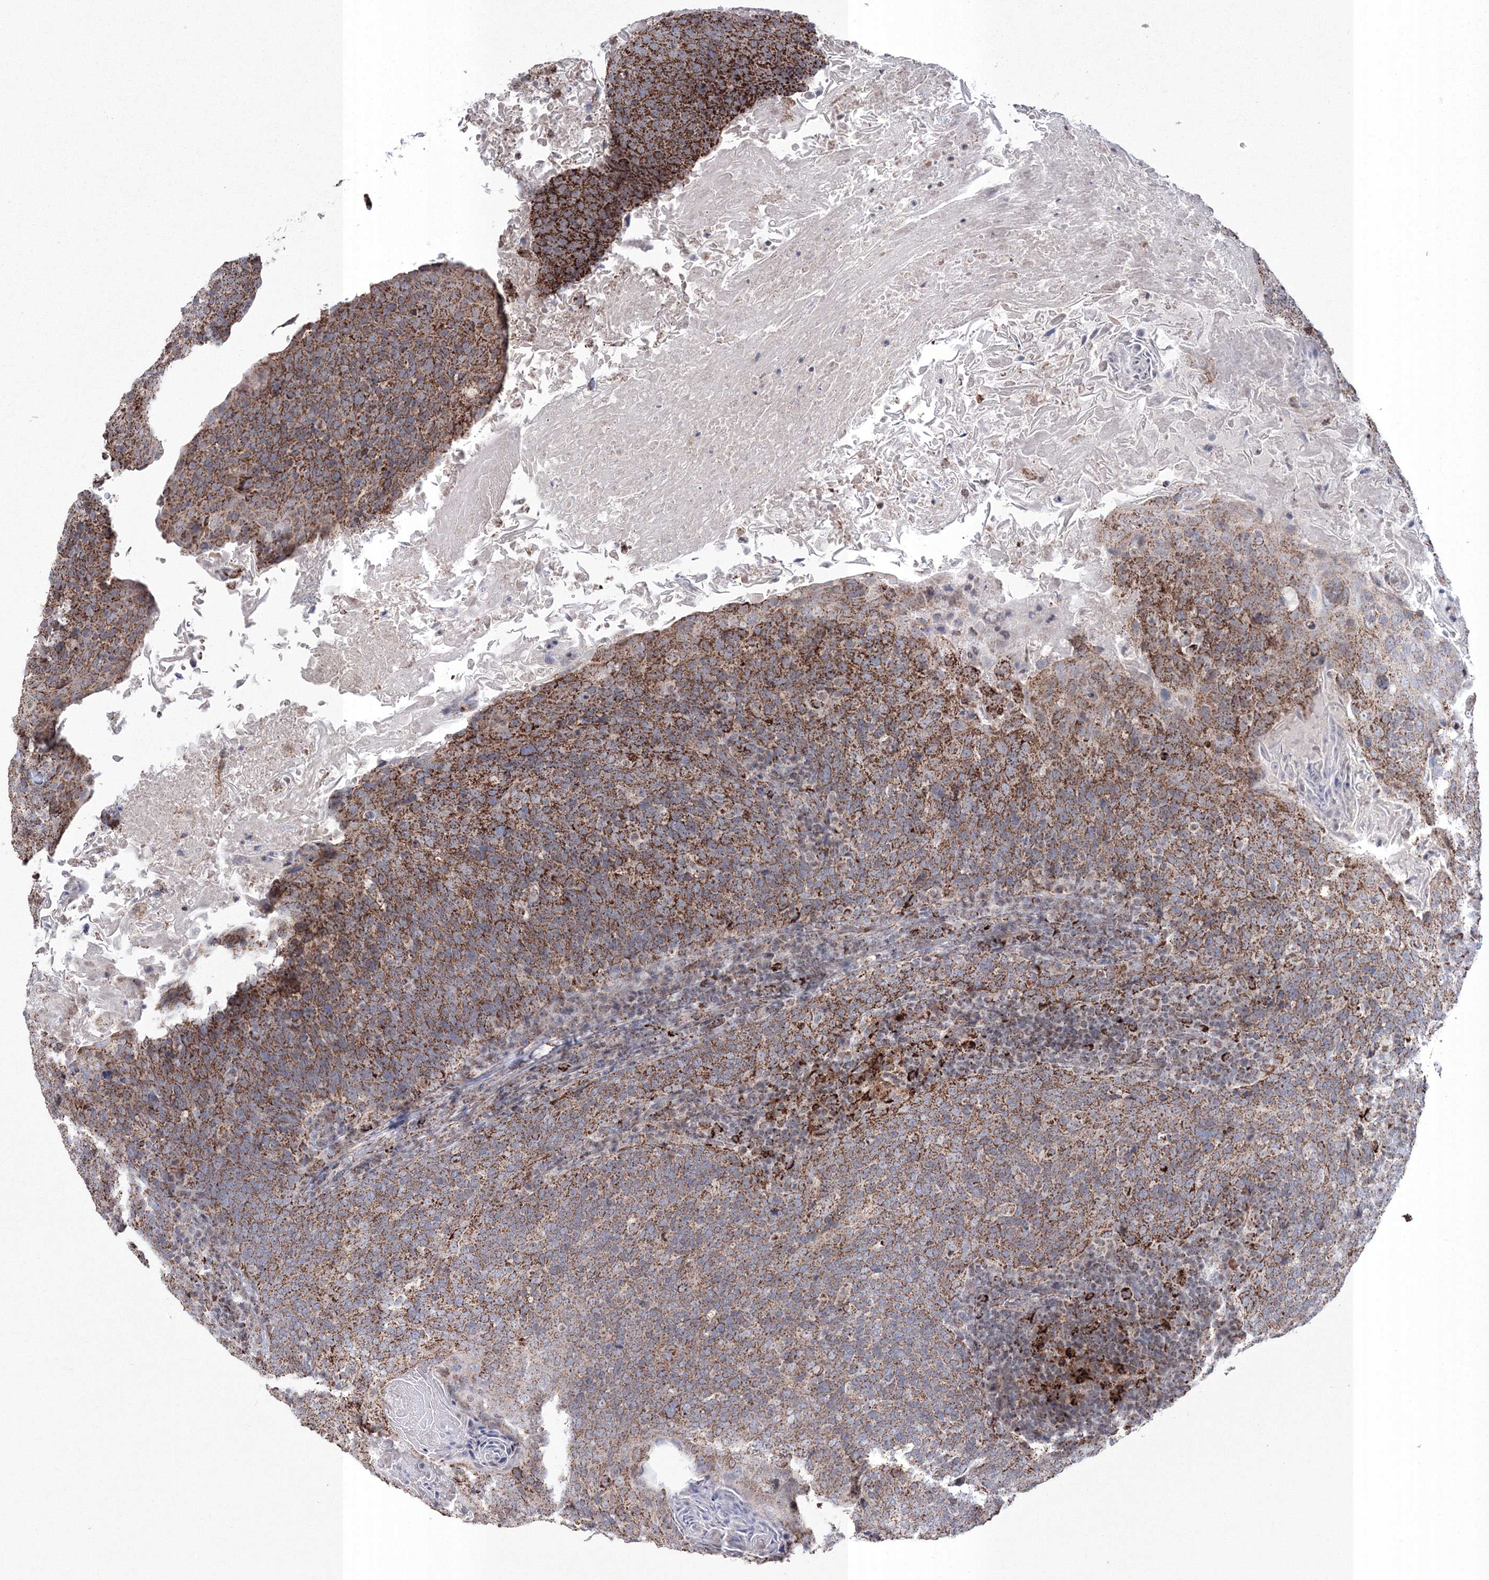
{"staining": {"intensity": "strong", "quantity": ">75%", "location": "cytoplasmic/membranous,nuclear"}, "tissue": "head and neck cancer", "cell_type": "Tumor cells", "image_type": "cancer", "snomed": [{"axis": "morphology", "description": "Squamous cell carcinoma, NOS"}, {"axis": "morphology", "description": "Squamous cell carcinoma, metastatic, NOS"}, {"axis": "topography", "description": "Lymph node"}, {"axis": "topography", "description": "Head-Neck"}], "caption": "High-magnification brightfield microscopy of head and neck cancer (squamous cell carcinoma) stained with DAB (3,3'-diaminobenzidine) (brown) and counterstained with hematoxylin (blue). tumor cells exhibit strong cytoplasmic/membranous and nuclear staining is identified in about>75% of cells.", "gene": "GRSF1", "patient": {"sex": "male", "age": 62}}